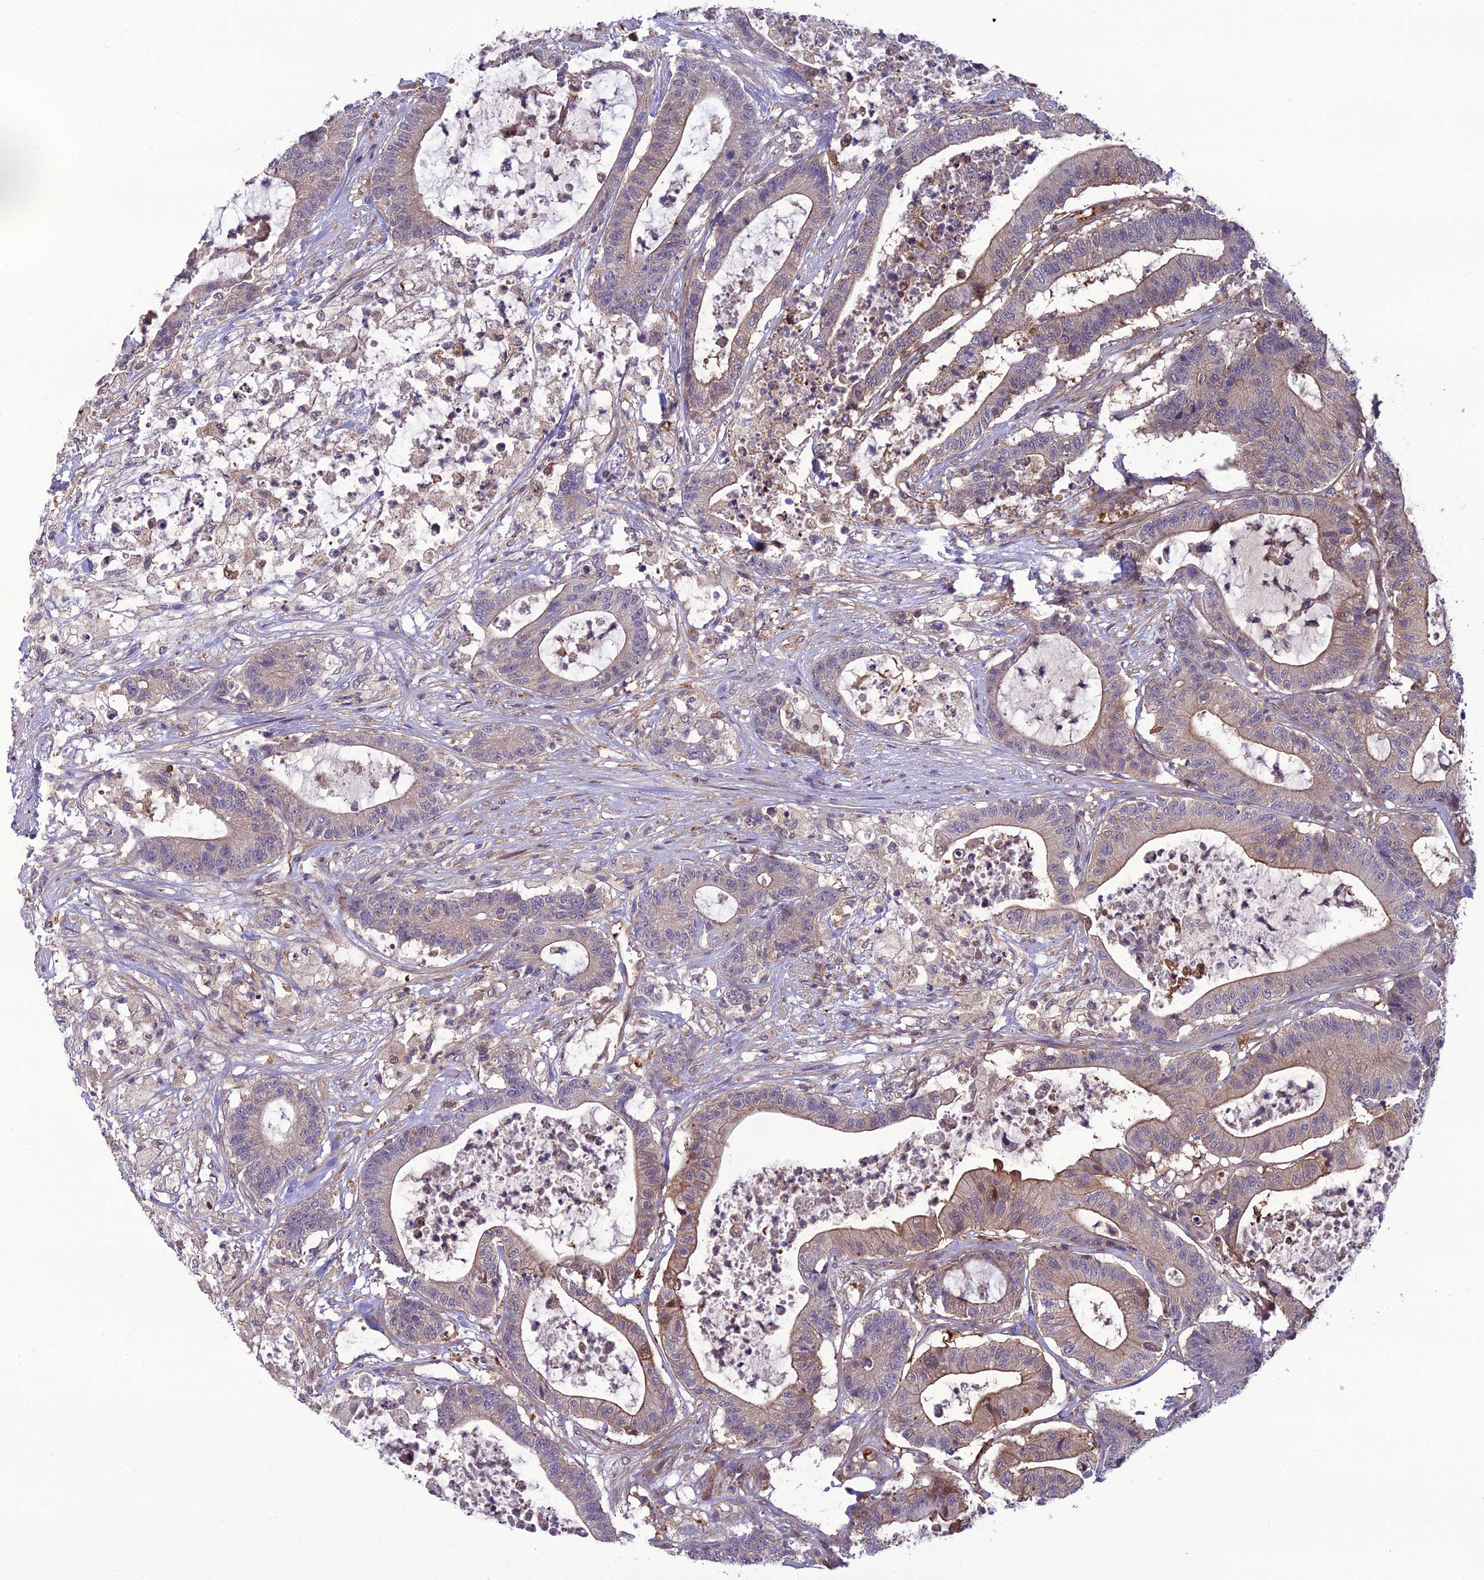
{"staining": {"intensity": "moderate", "quantity": "25%-75%", "location": "cytoplasmic/membranous"}, "tissue": "colorectal cancer", "cell_type": "Tumor cells", "image_type": "cancer", "snomed": [{"axis": "morphology", "description": "Adenocarcinoma, NOS"}, {"axis": "topography", "description": "Colon"}], "caption": "Colorectal cancer (adenocarcinoma) stained with DAB (3,3'-diaminobenzidine) immunohistochemistry (IHC) demonstrates medium levels of moderate cytoplasmic/membranous positivity in approximately 25%-75% of tumor cells. The staining was performed using DAB to visualize the protein expression in brown, while the nuclei were stained in blue with hematoxylin (Magnification: 20x).", "gene": "GDF6", "patient": {"sex": "female", "age": 84}}